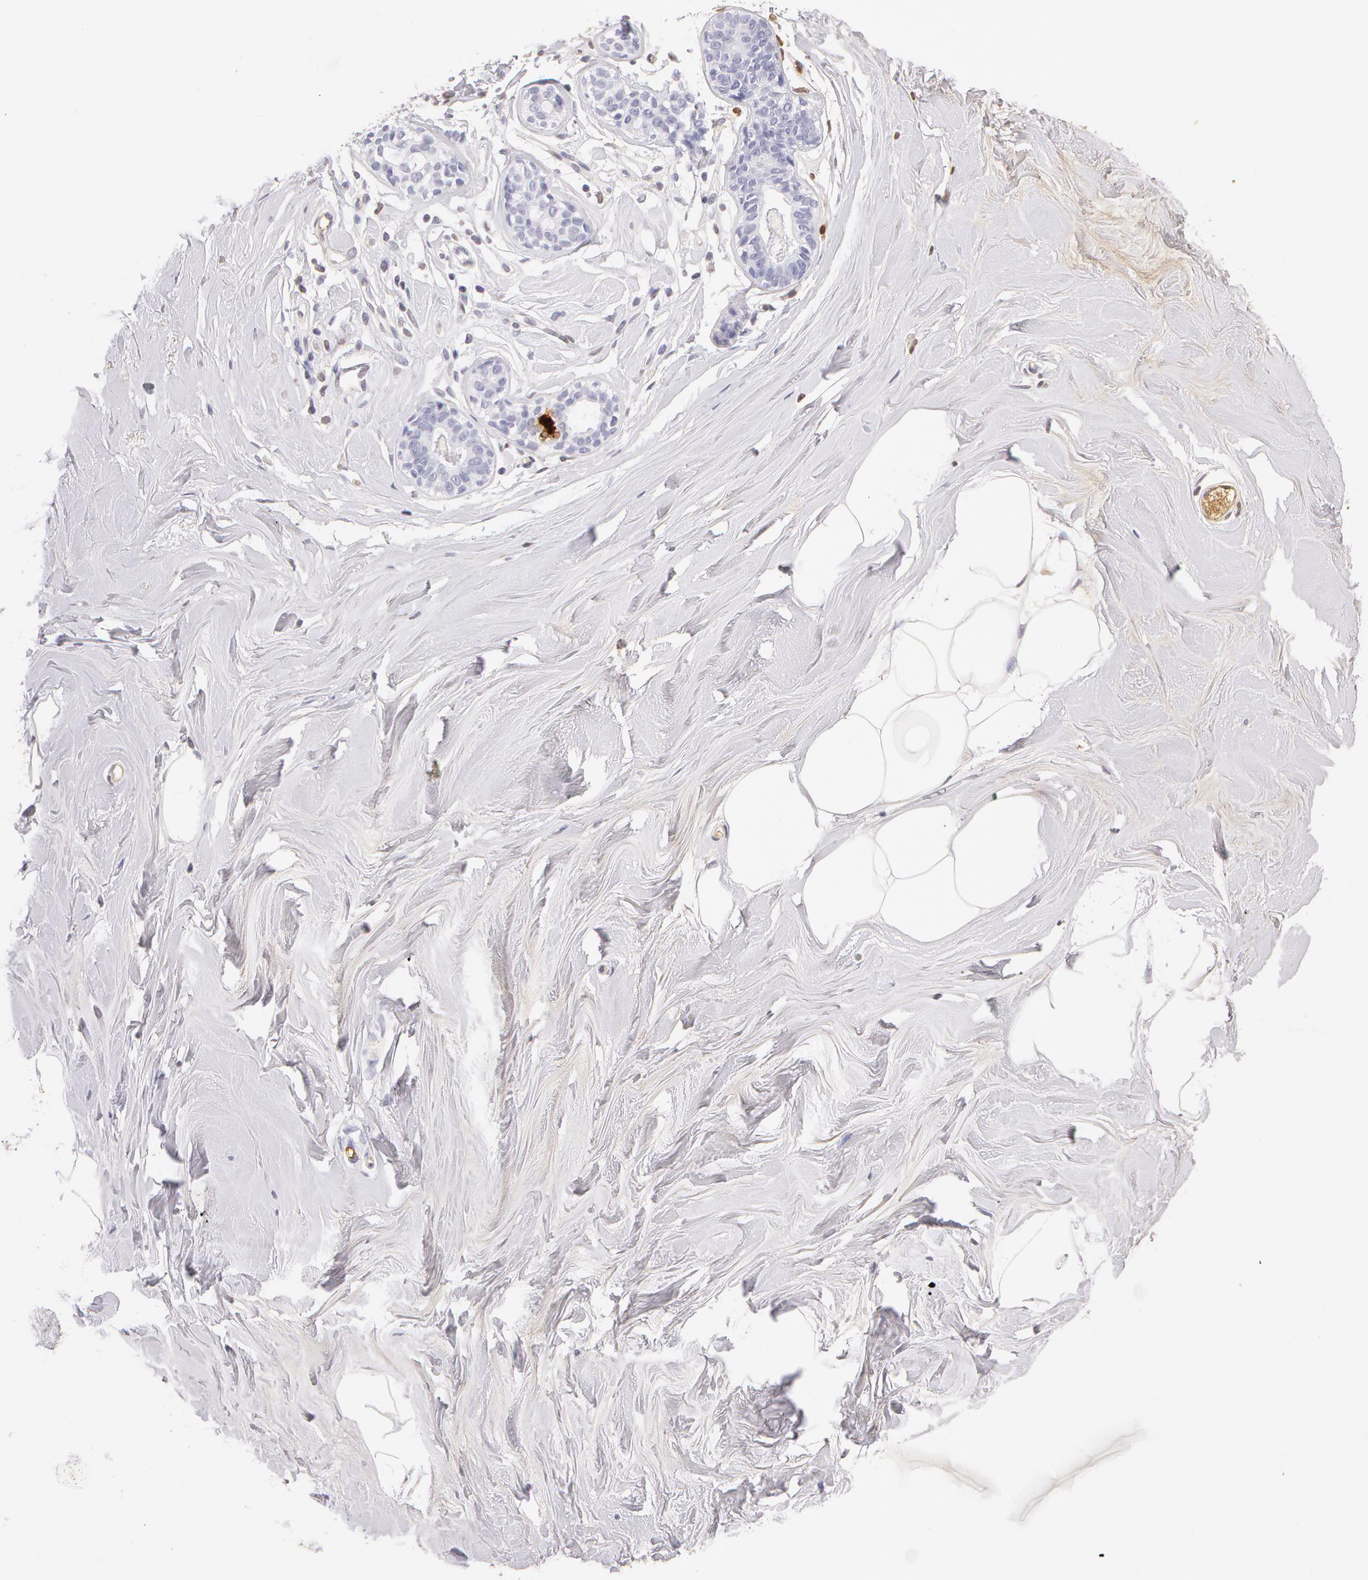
{"staining": {"intensity": "negative", "quantity": "none", "location": "none"}, "tissue": "breast", "cell_type": "Adipocytes", "image_type": "normal", "snomed": [{"axis": "morphology", "description": "Normal tissue, NOS"}, {"axis": "topography", "description": "Breast"}], "caption": "The image demonstrates no significant positivity in adipocytes of breast. (DAB IHC visualized using brightfield microscopy, high magnification).", "gene": "AHSG", "patient": {"sex": "female", "age": 44}}